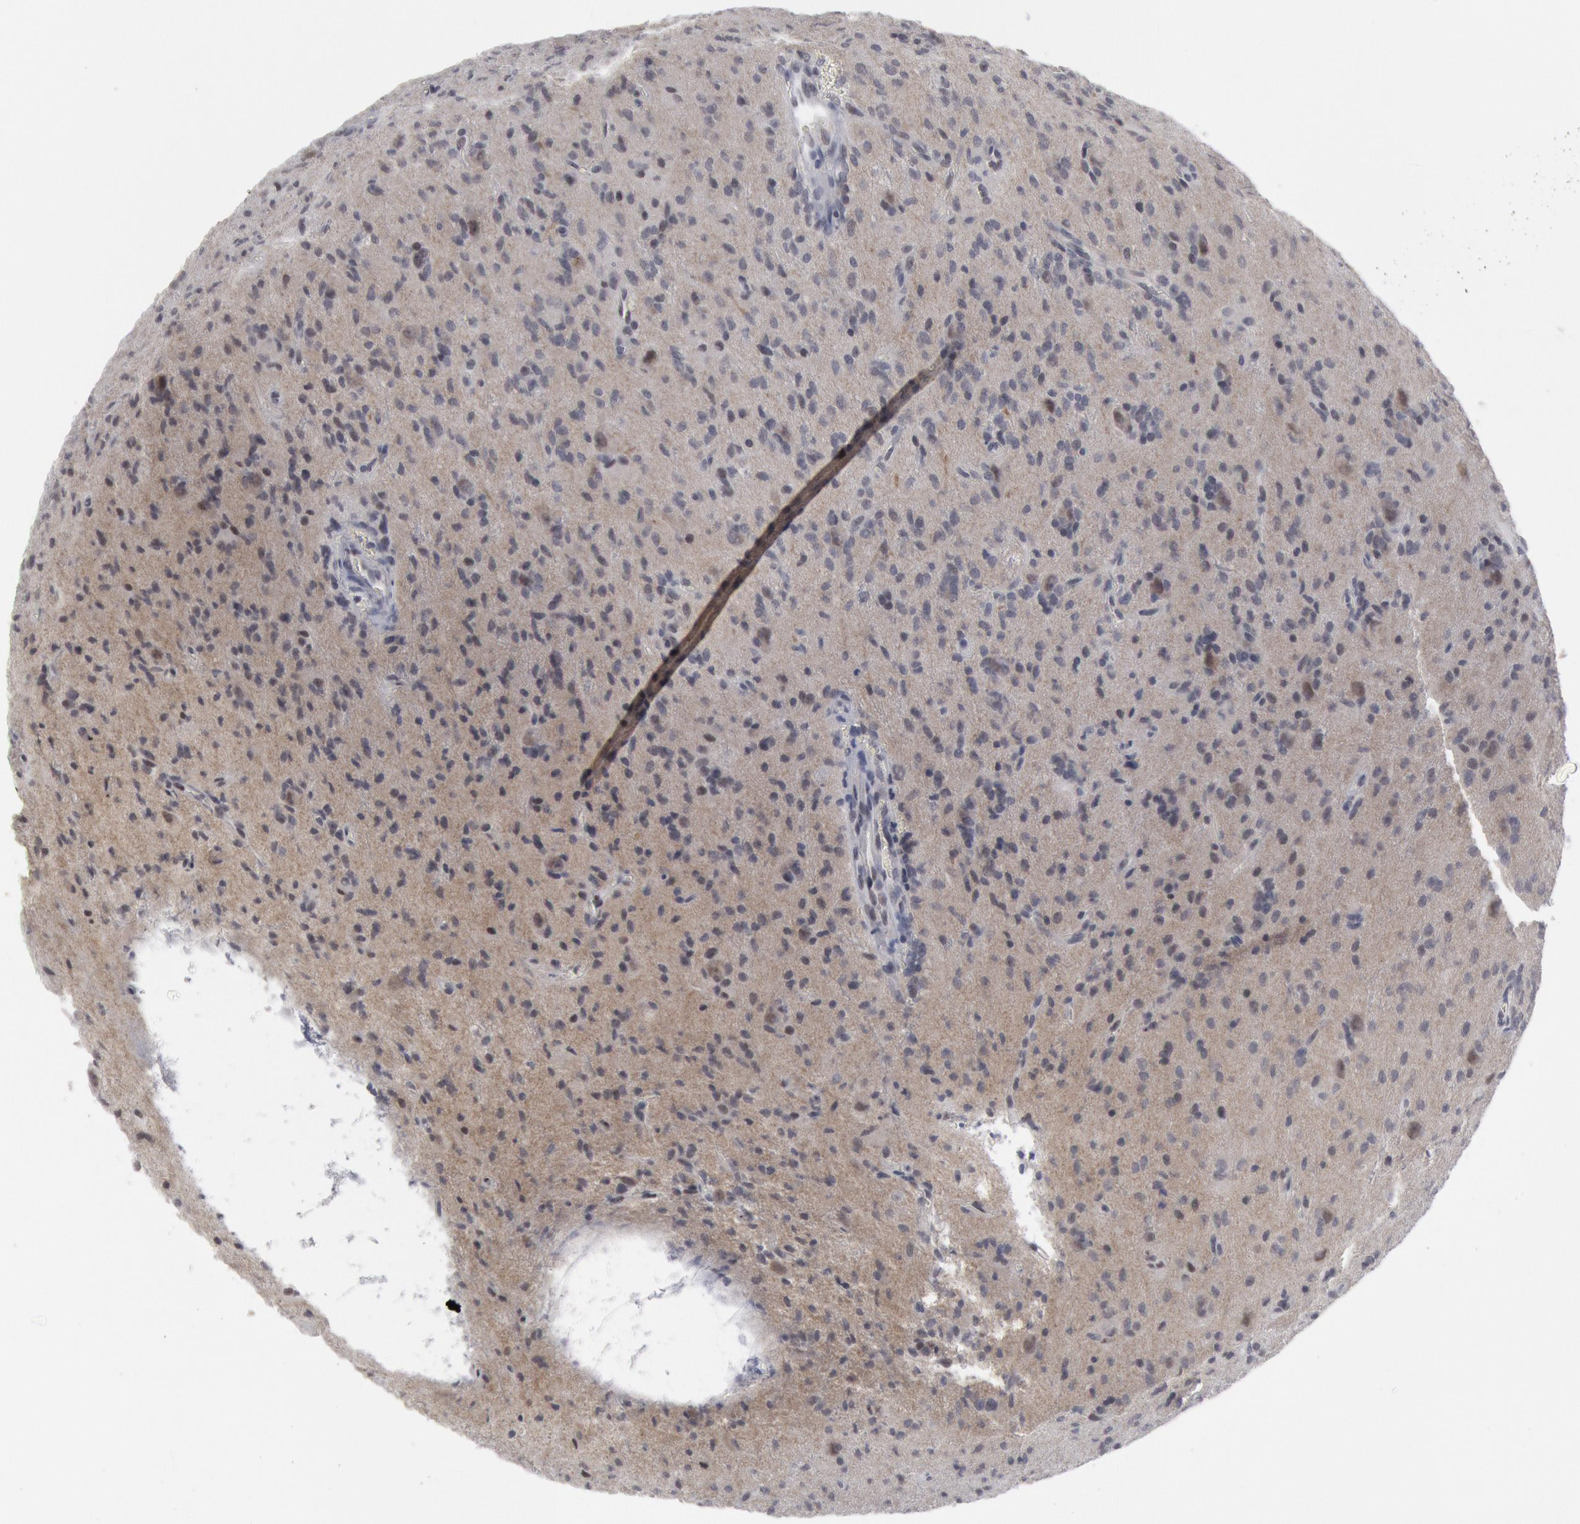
{"staining": {"intensity": "negative", "quantity": "none", "location": "none"}, "tissue": "glioma", "cell_type": "Tumor cells", "image_type": "cancer", "snomed": [{"axis": "morphology", "description": "Glioma, malignant, Low grade"}, {"axis": "topography", "description": "Brain"}], "caption": "Immunohistochemistry (IHC) of glioma demonstrates no staining in tumor cells. Nuclei are stained in blue.", "gene": "FOXO1", "patient": {"sex": "female", "age": 15}}